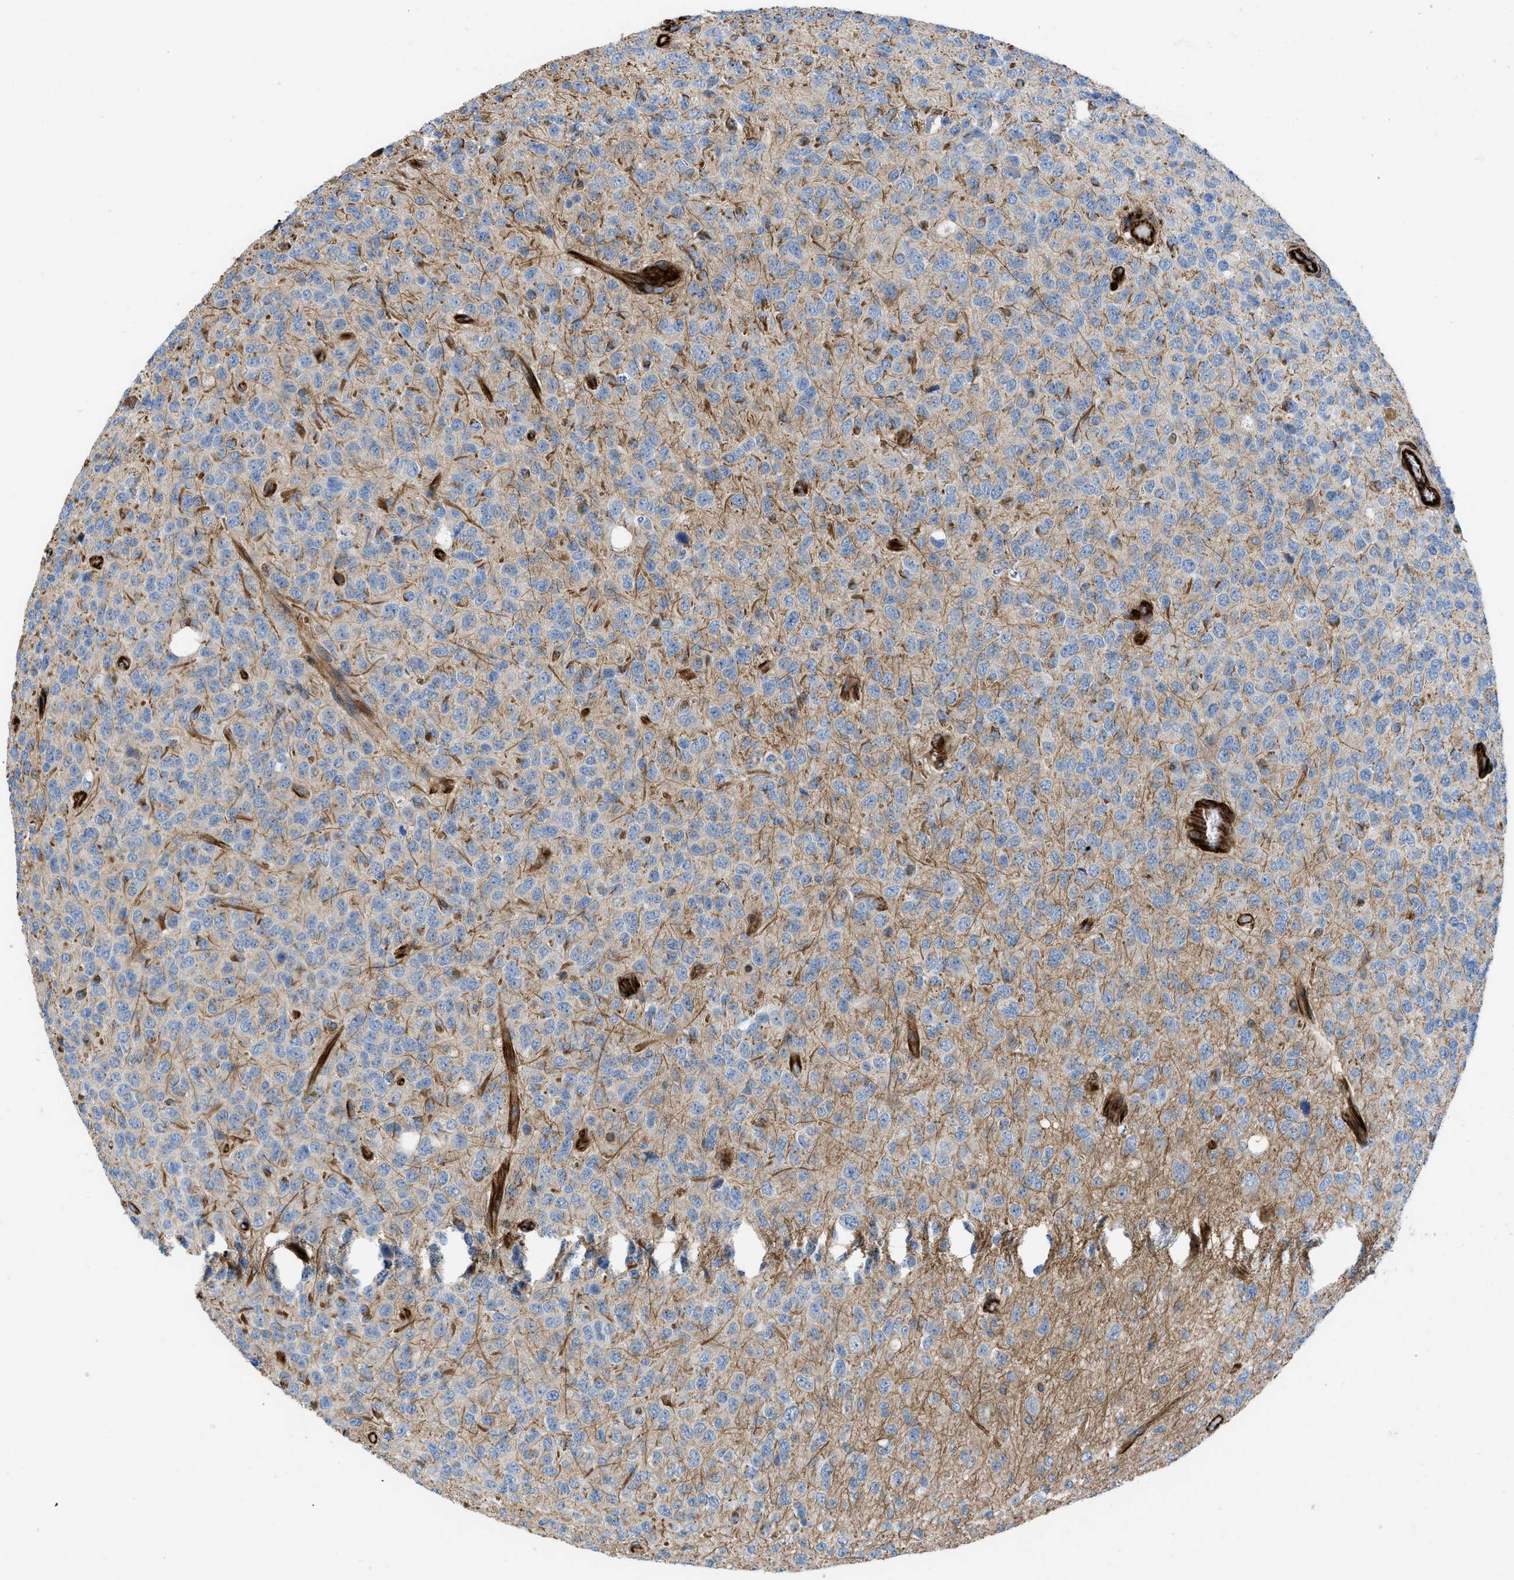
{"staining": {"intensity": "weak", "quantity": "25%-75%", "location": "cytoplasmic/membranous"}, "tissue": "glioma", "cell_type": "Tumor cells", "image_type": "cancer", "snomed": [{"axis": "morphology", "description": "Glioma, malignant, High grade"}, {"axis": "topography", "description": "pancreas cauda"}], "caption": "This micrograph demonstrates immunohistochemistry (IHC) staining of glioma, with low weak cytoplasmic/membranous expression in approximately 25%-75% of tumor cells.", "gene": "PTPRE", "patient": {"sex": "male", "age": 60}}